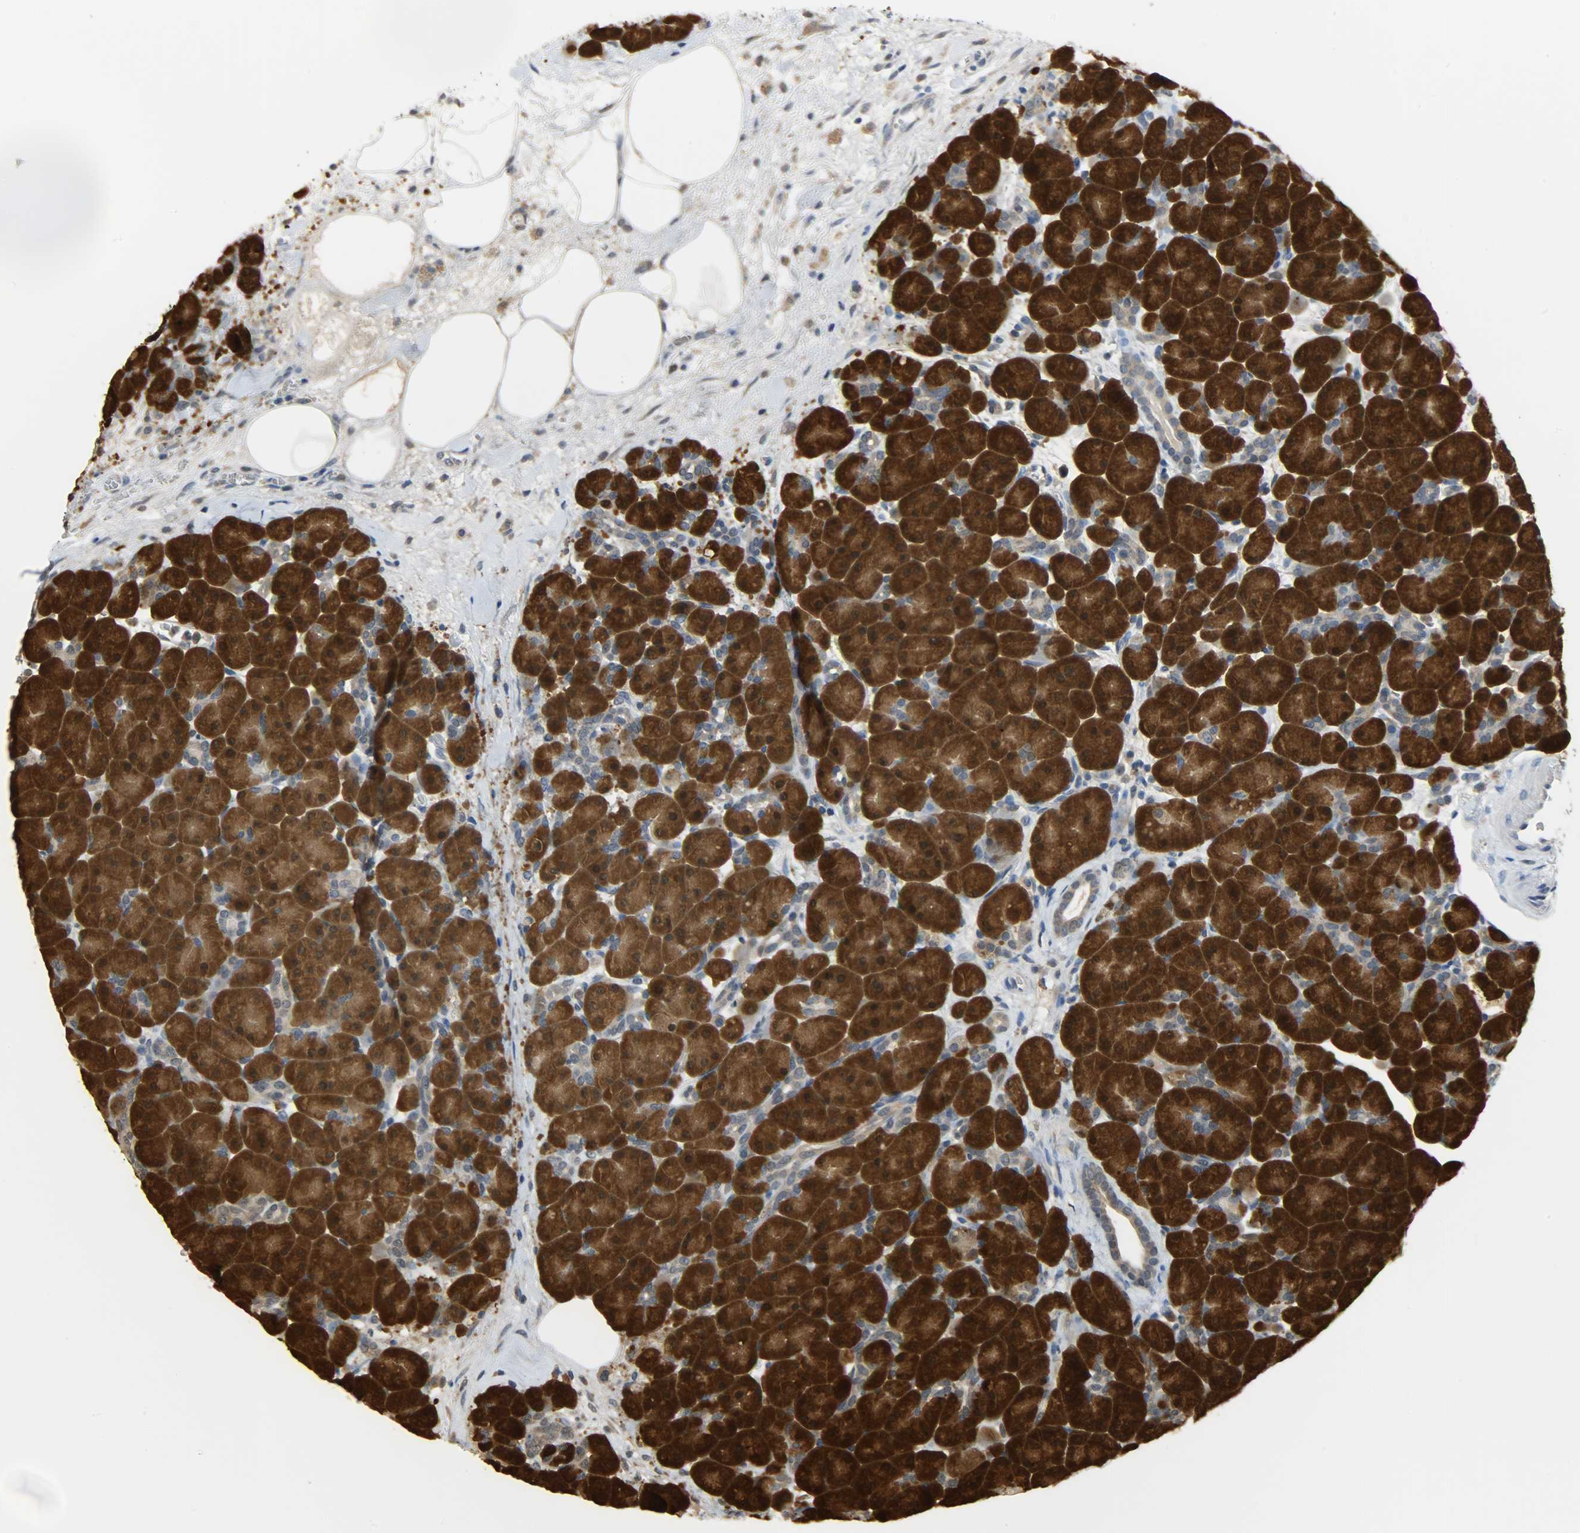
{"staining": {"intensity": "strong", "quantity": ">75%", "location": "cytoplasmic/membranous,nuclear"}, "tissue": "pancreas", "cell_type": "Exocrine glandular cells", "image_type": "normal", "snomed": [{"axis": "morphology", "description": "Normal tissue, NOS"}, {"axis": "topography", "description": "Pancreas"}], "caption": "Brown immunohistochemical staining in benign human pancreas exhibits strong cytoplasmic/membranous,nuclear expression in approximately >75% of exocrine glandular cells.", "gene": "EIF4EBP1", "patient": {"sex": "male", "age": 66}}